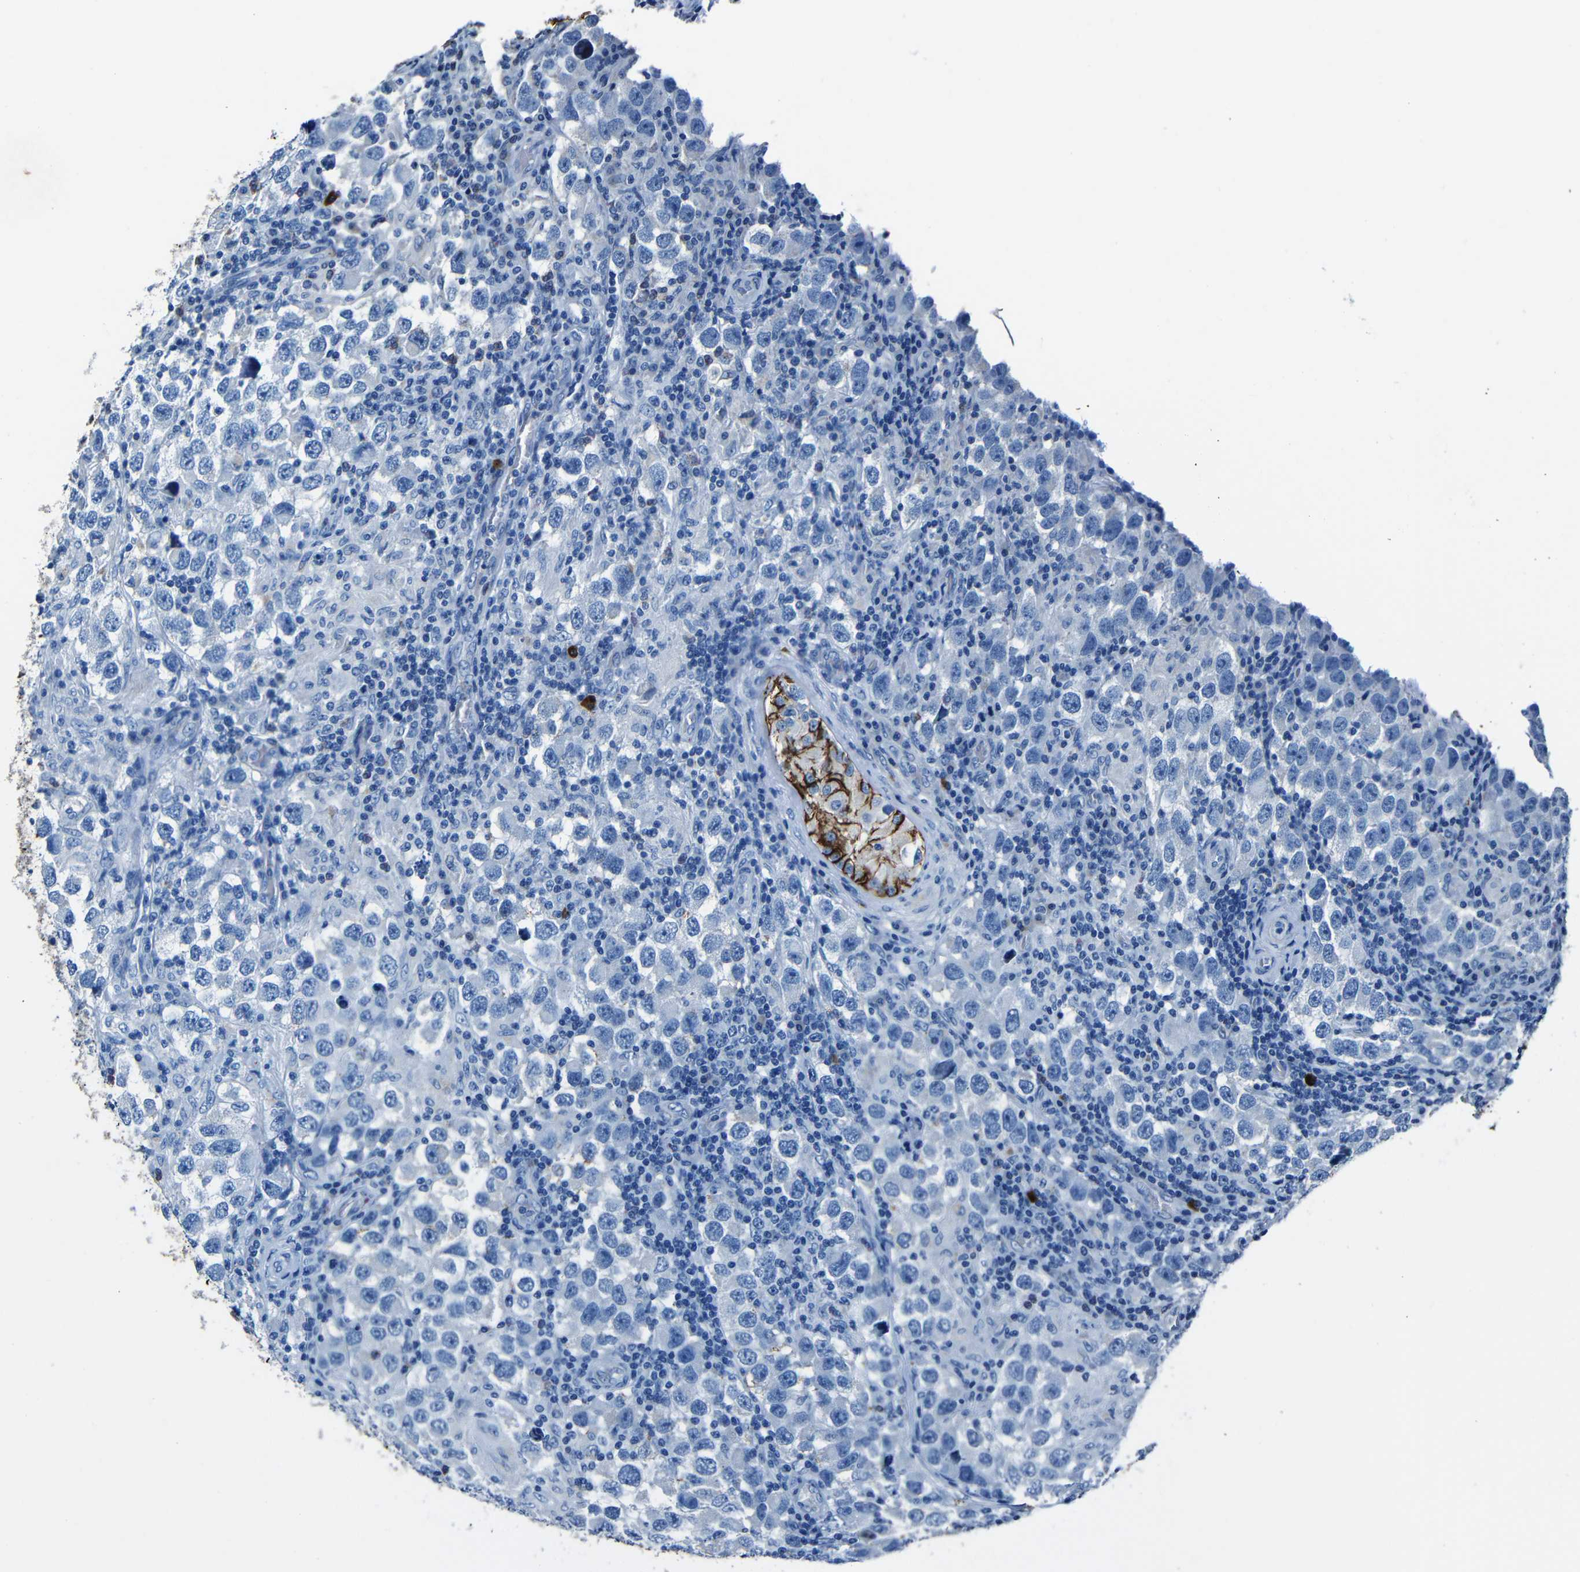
{"staining": {"intensity": "negative", "quantity": "none", "location": "none"}, "tissue": "testis cancer", "cell_type": "Tumor cells", "image_type": "cancer", "snomed": [{"axis": "morphology", "description": "Carcinoma, Embryonal, NOS"}, {"axis": "topography", "description": "Testis"}], "caption": "IHC of human testis cancer shows no staining in tumor cells. (DAB immunohistochemistry (IHC) with hematoxylin counter stain).", "gene": "CLDN11", "patient": {"sex": "male", "age": 21}}